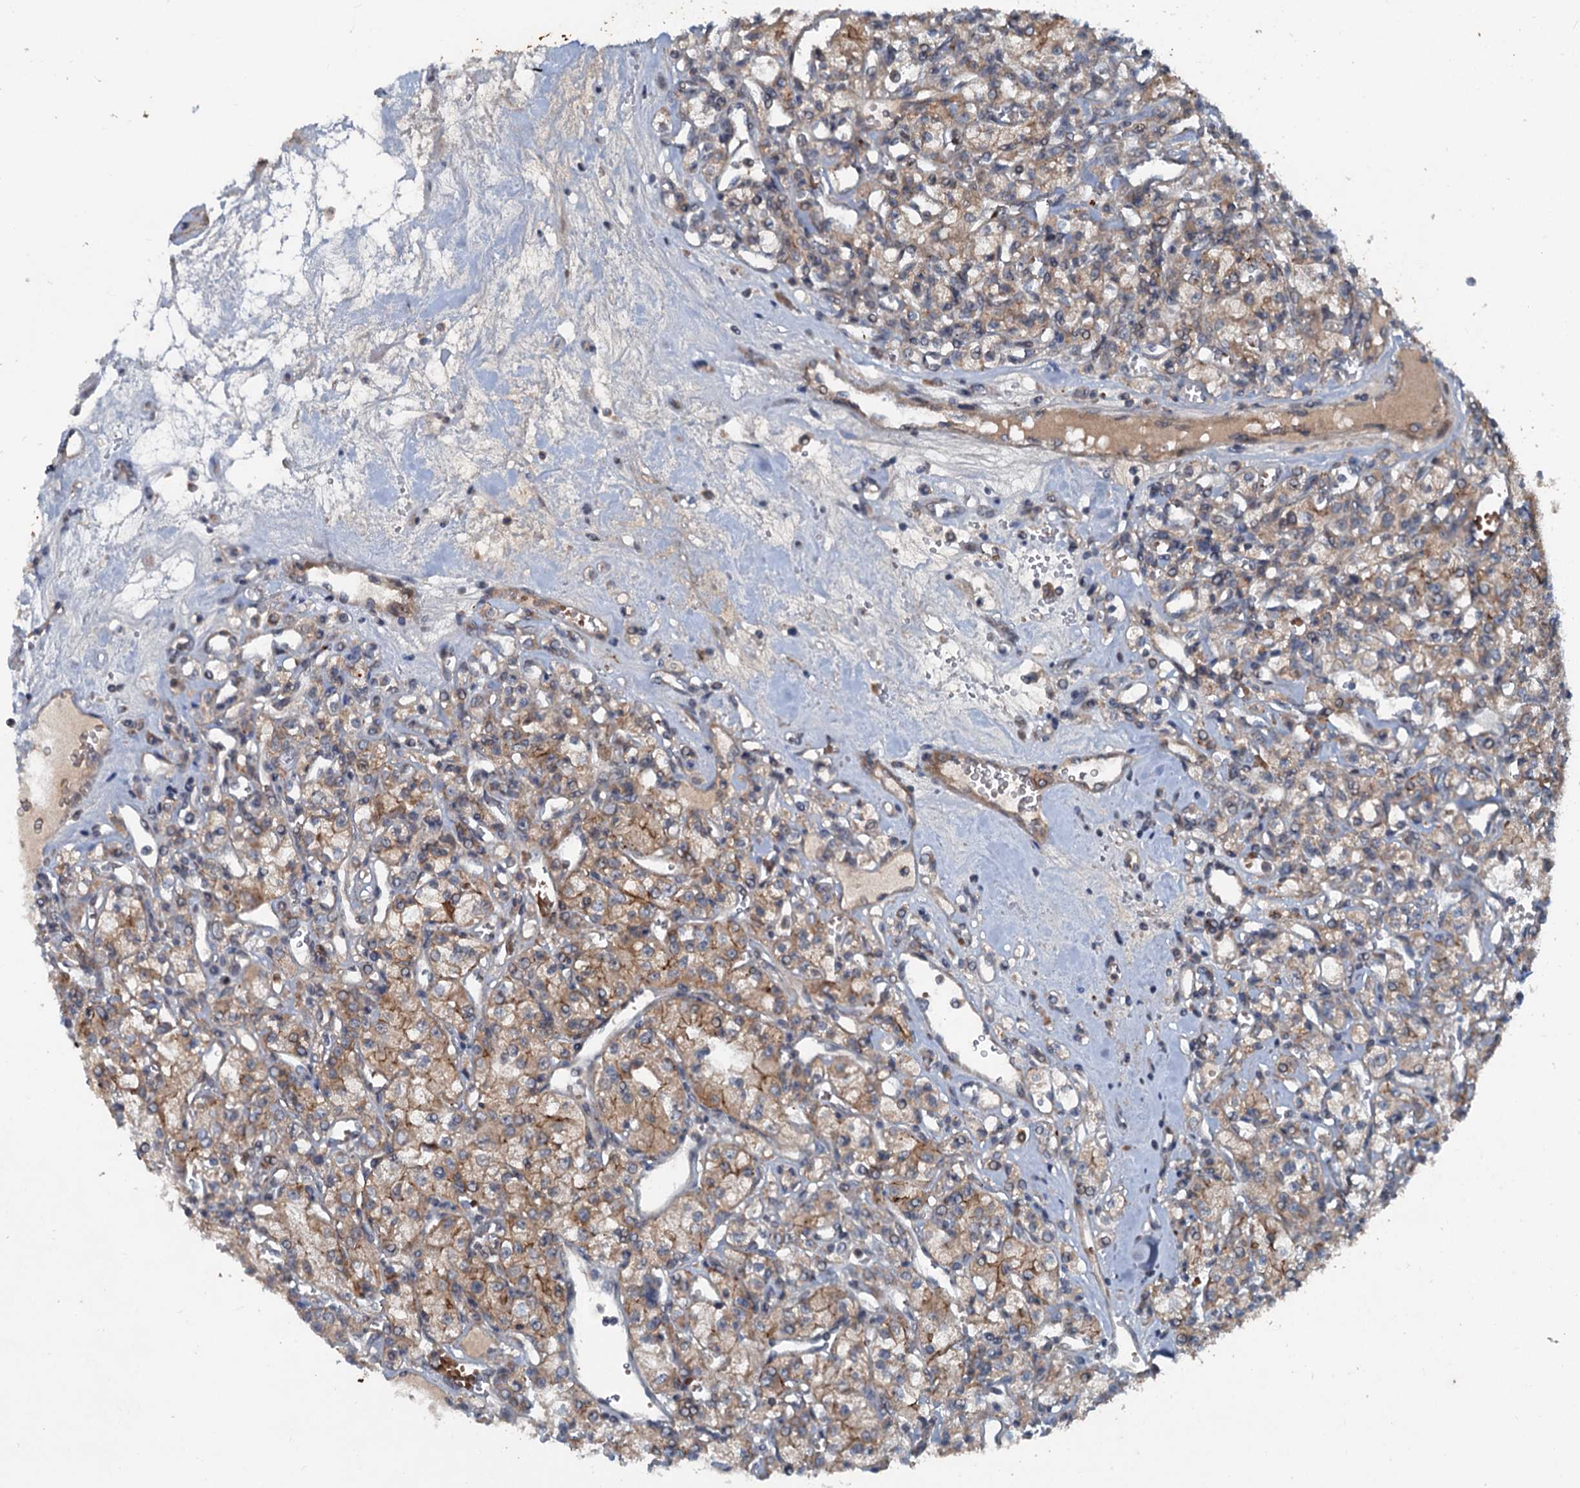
{"staining": {"intensity": "moderate", "quantity": "25%-75%", "location": "cytoplasmic/membranous"}, "tissue": "renal cancer", "cell_type": "Tumor cells", "image_type": "cancer", "snomed": [{"axis": "morphology", "description": "Adenocarcinoma, NOS"}, {"axis": "topography", "description": "Kidney"}], "caption": "The micrograph shows immunohistochemical staining of renal cancer (adenocarcinoma). There is moderate cytoplasmic/membranous staining is present in approximately 25%-75% of tumor cells.", "gene": "N4BP2L2", "patient": {"sex": "female", "age": 59}}